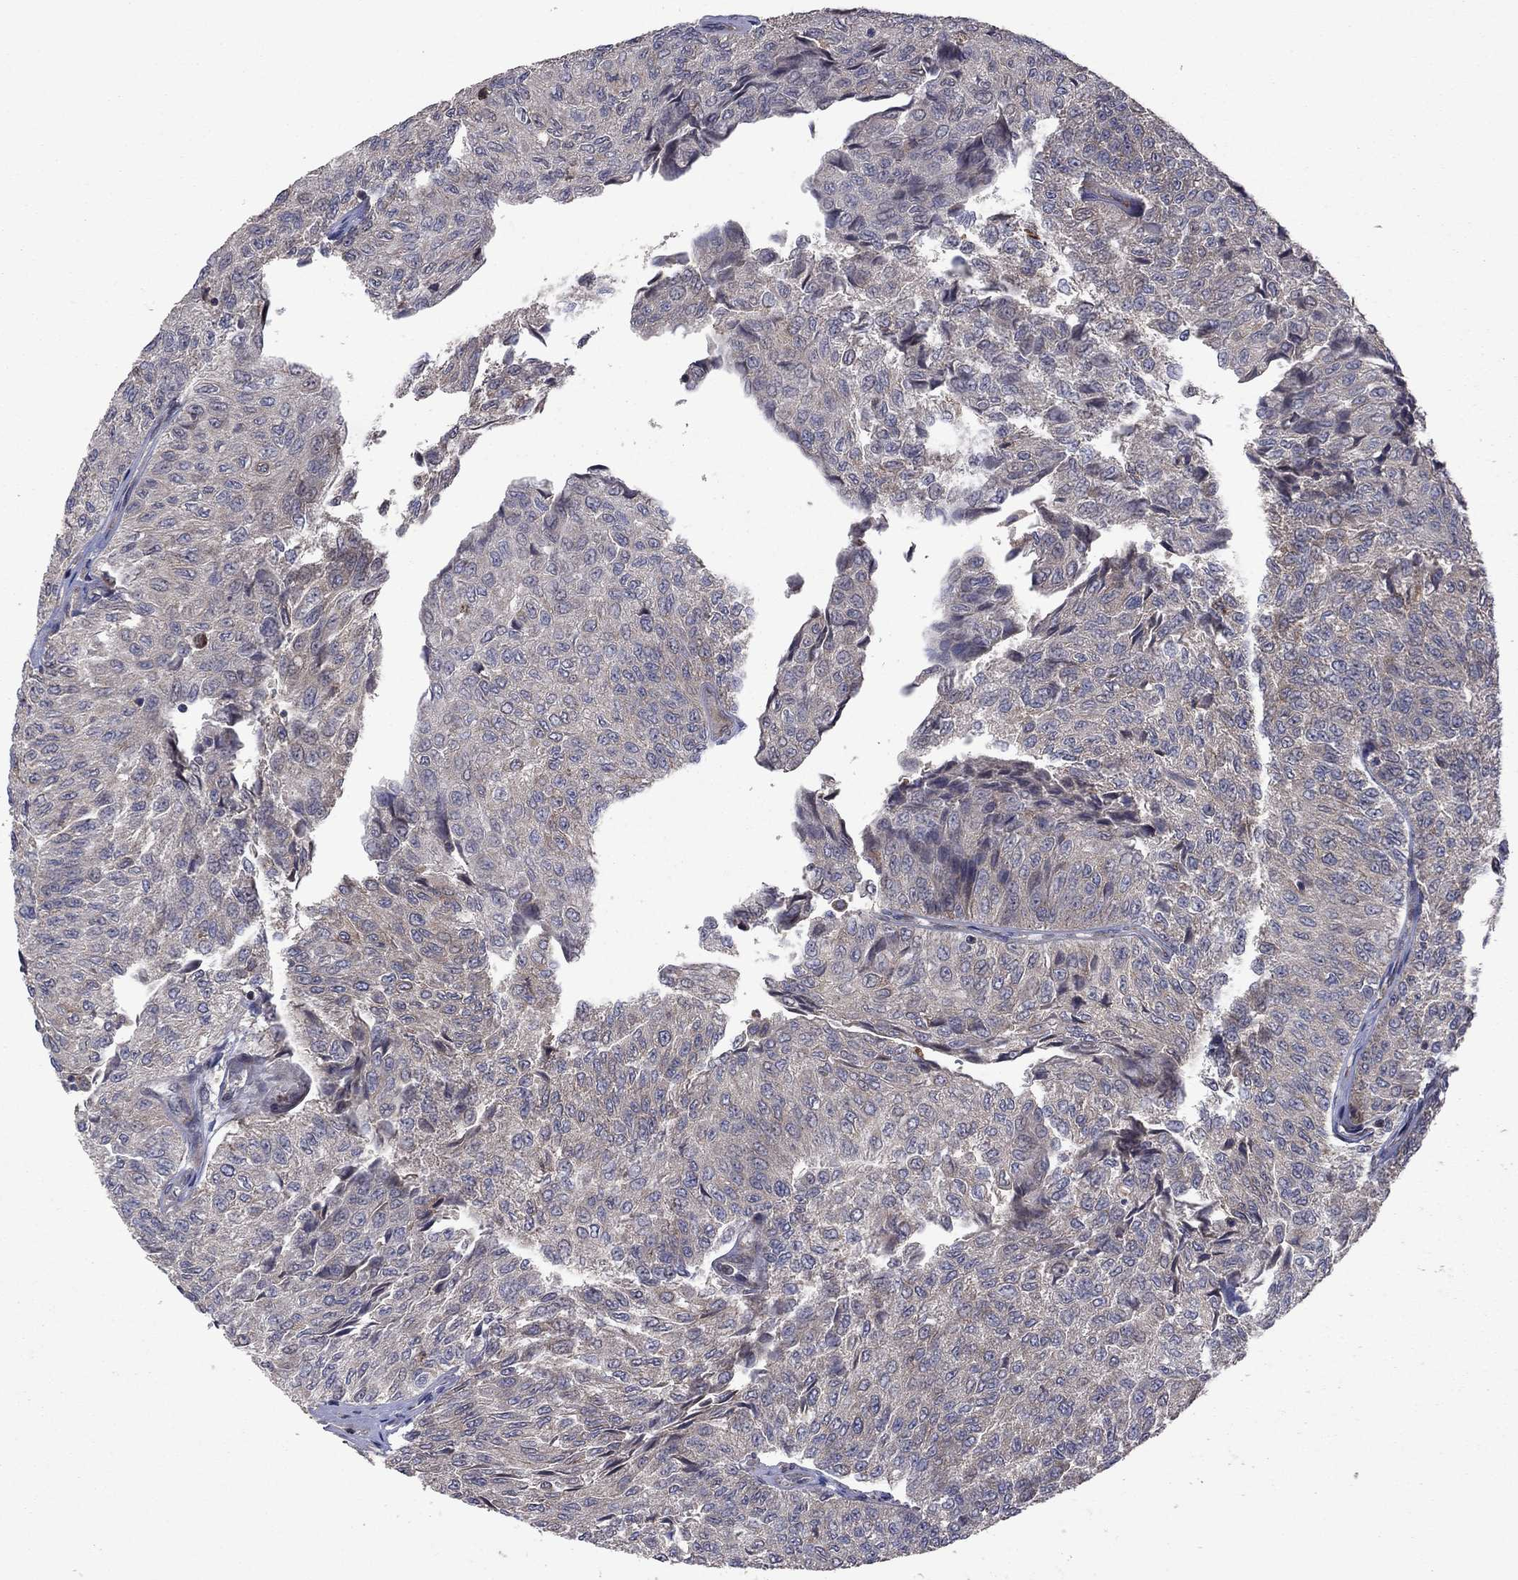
{"staining": {"intensity": "negative", "quantity": "none", "location": "none"}, "tissue": "urothelial cancer", "cell_type": "Tumor cells", "image_type": "cancer", "snomed": [{"axis": "morphology", "description": "Urothelial carcinoma, Low grade"}, {"axis": "topography", "description": "Urinary bladder"}], "caption": "Immunohistochemistry (IHC) photomicrograph of human urothelial carcinoma (low-grade) stained for a protein (brown), which exhibits no staining in tumor cells.", "gene": "MEA1", "patient": {"sex": "male", "age": 78}}